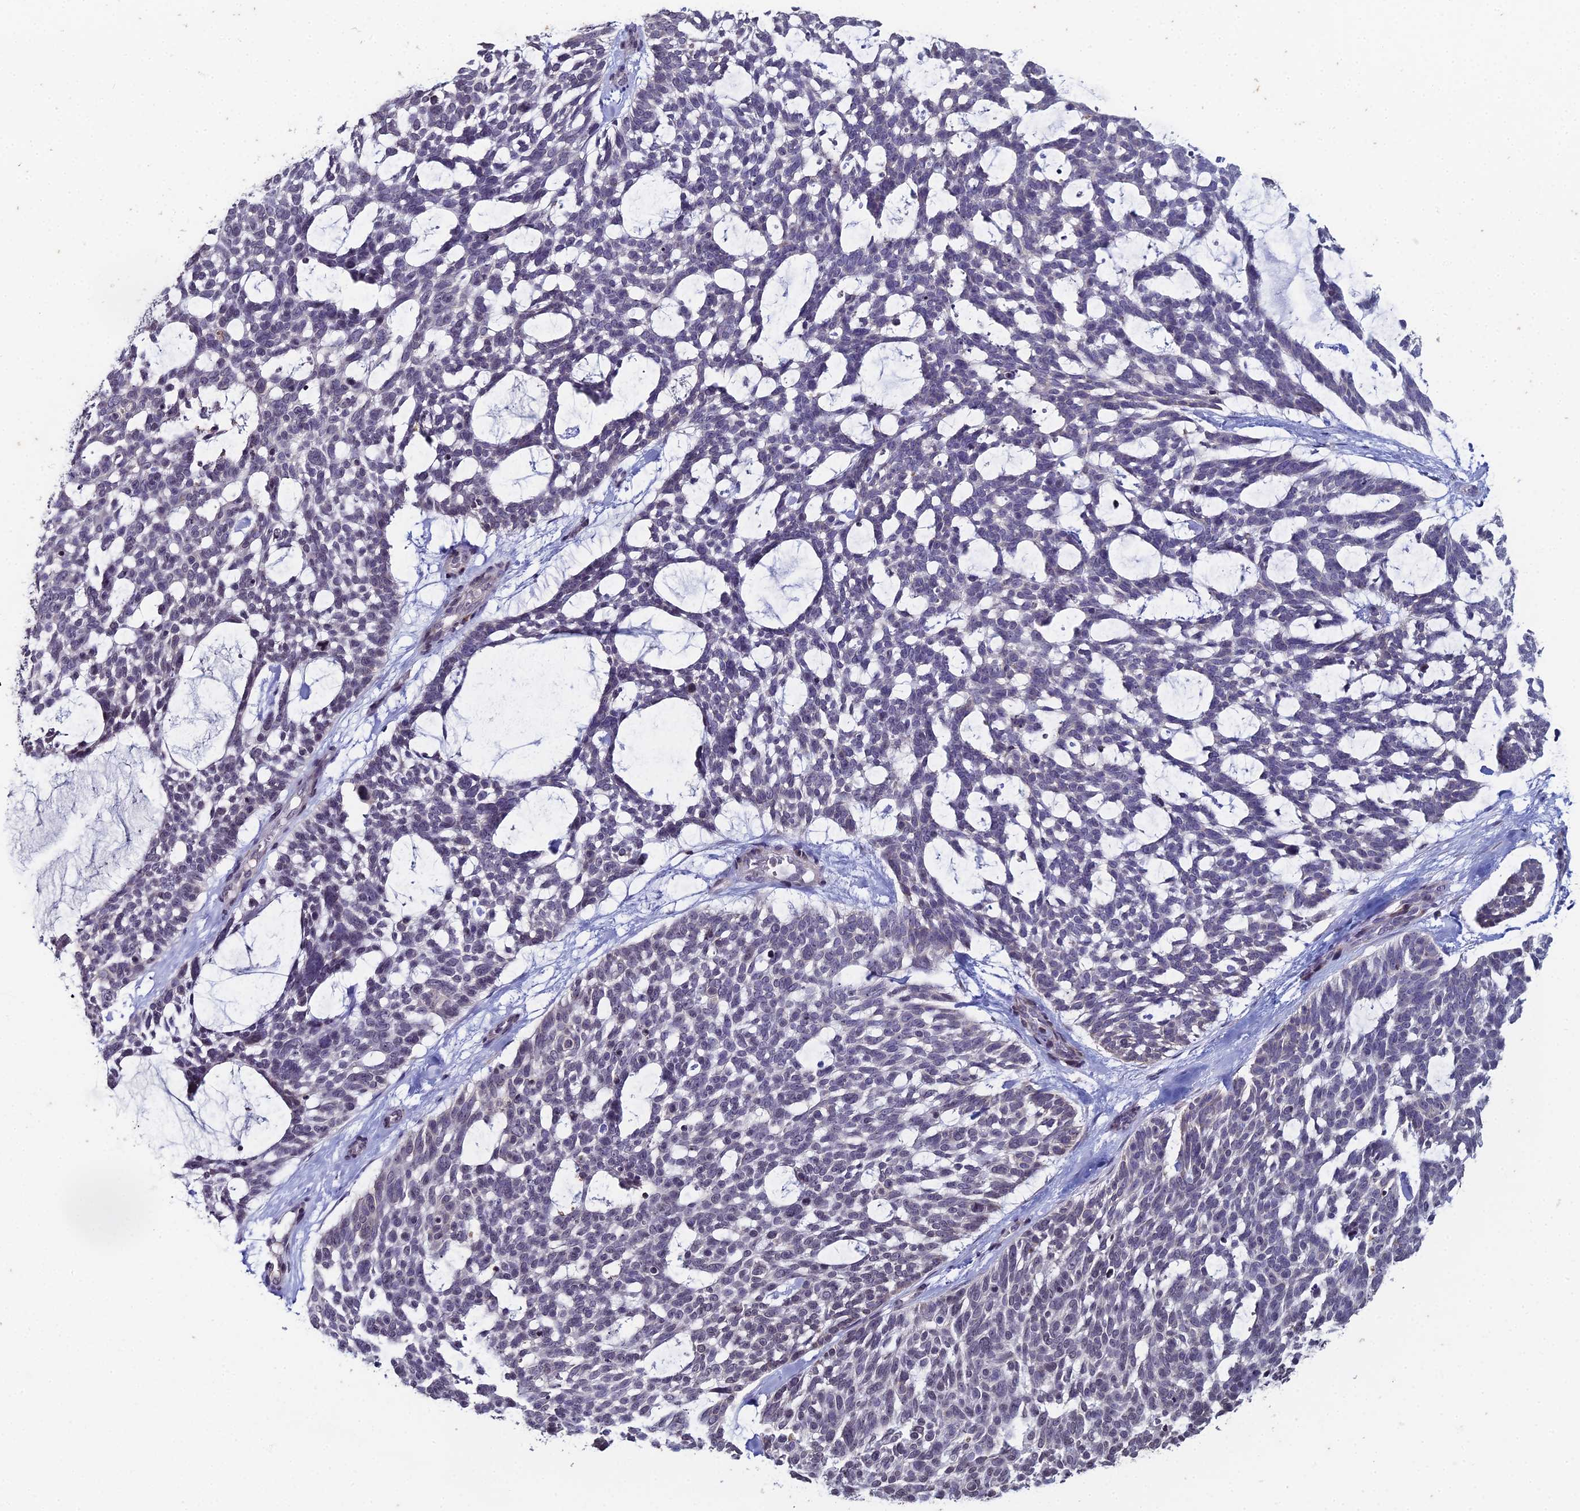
{"staining": {"intensity": "negative", "quantity": "none", "location": "none"}, "tissue": "skin cancer", "cell_type": "Tumor cells", "image_type": "cancer", "snomed": [{"axis": "morphology", "description": "Basal cell carcinoma"}, {"axis": "topography", "description": "Skin"}], "caption": "Skin basal cell carcinoma was stained to show a protein in brown. There is no significant expression in tumor cells.", "gene": "PRR22", "patient": {"sex": "male", "age": 88}}